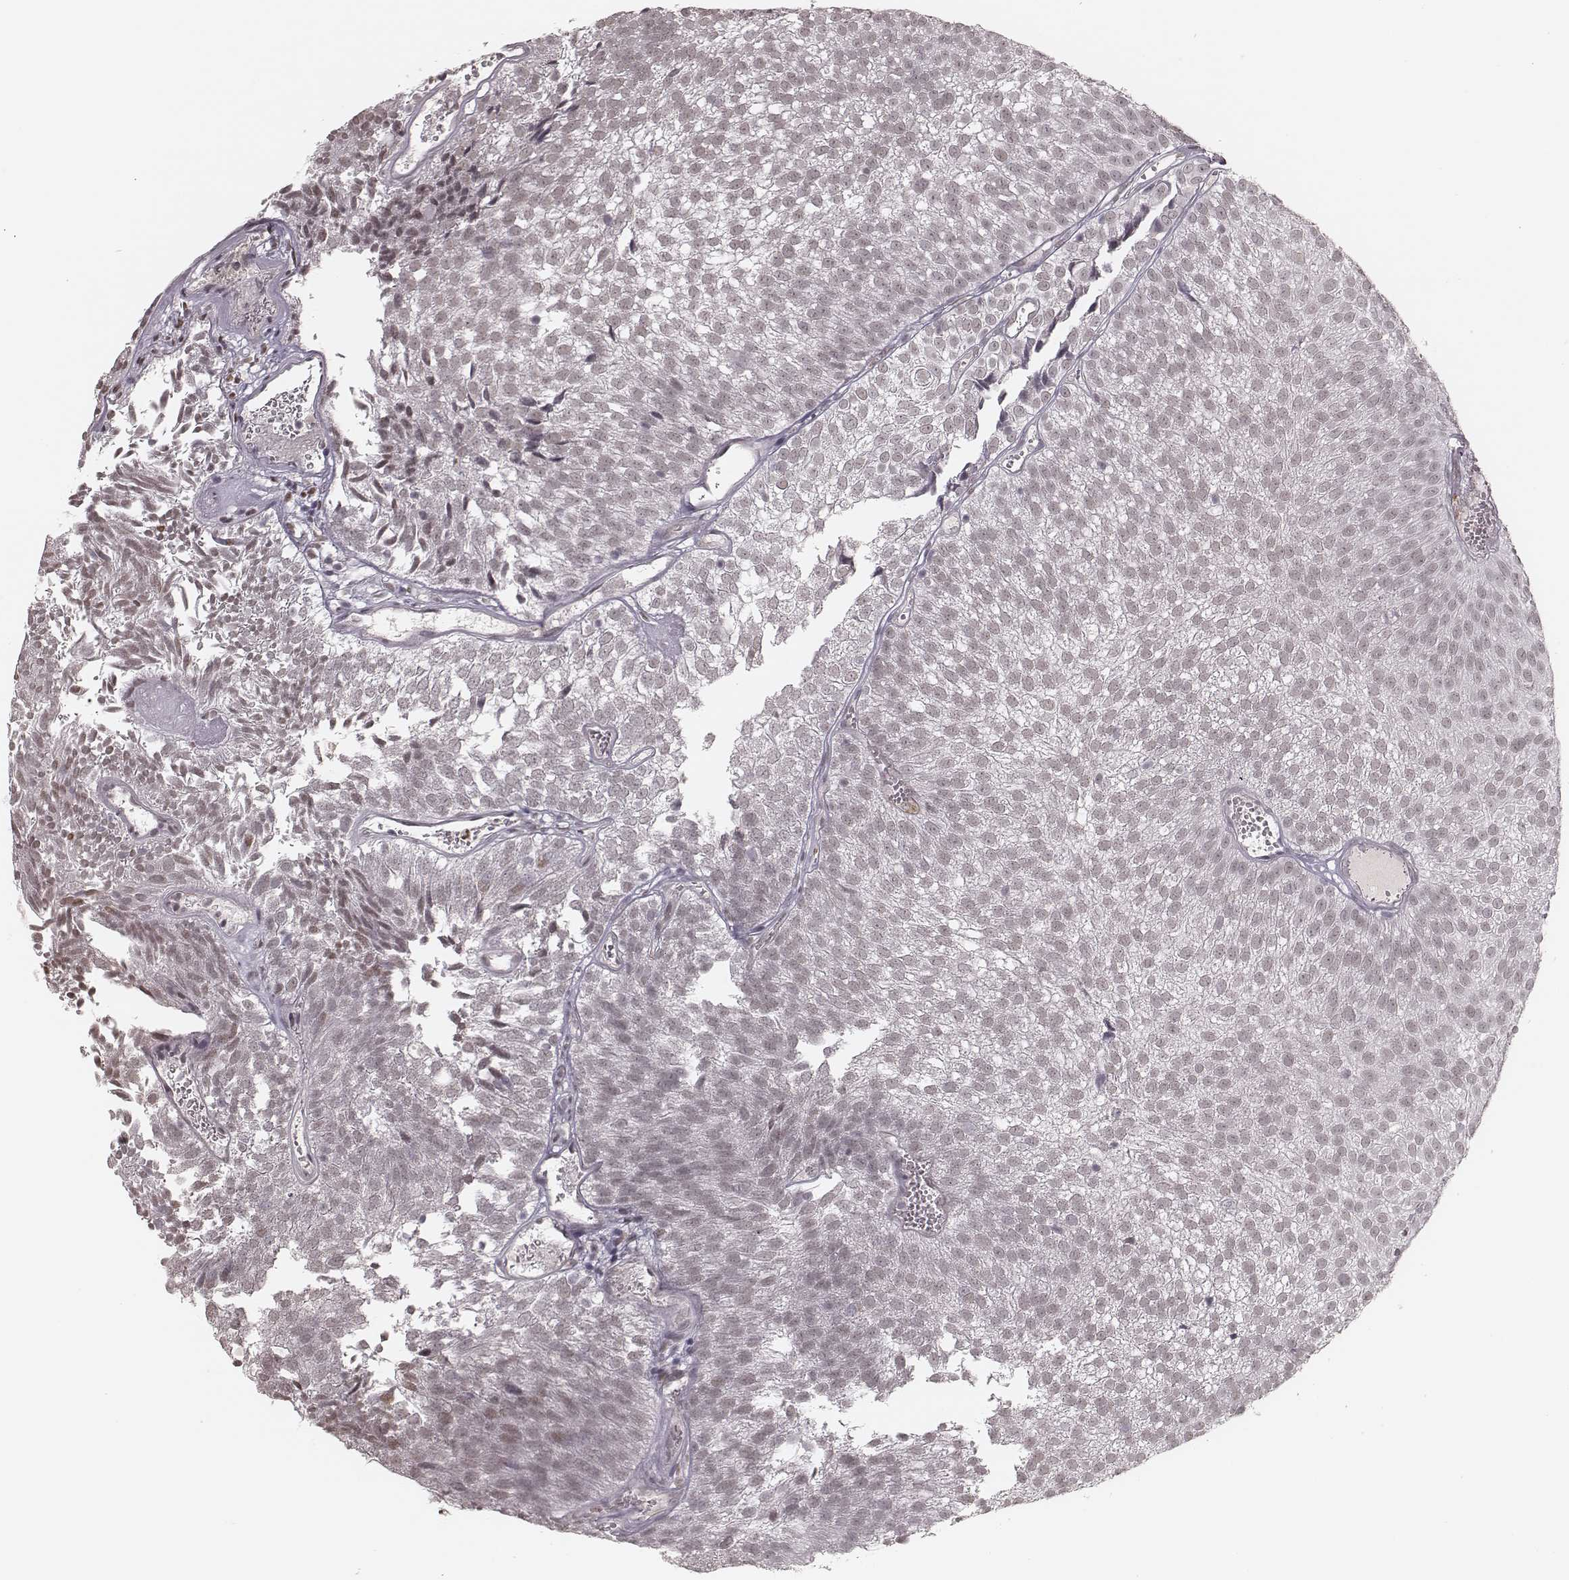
{"staining": {"intensity": "weak", "quantity": "25%-75%", "location": "nuclear"}, "tissue": "urothelial cancer", "cell_type": "Tumor cells", "image_type": "cancer", "snomed": [{"axis": "morphology", "description": "Urothelial carcinoma, Low grade"}, {"axis": "topography", "description": "Urinary bladder"}], "caption": "Tumor cells show low levels of weak nuclear expression in approximately 25%-75% of cells in human urothelial cancer.", "gene": "KITLG", "patient": {"sex": "male", "age": 52}}